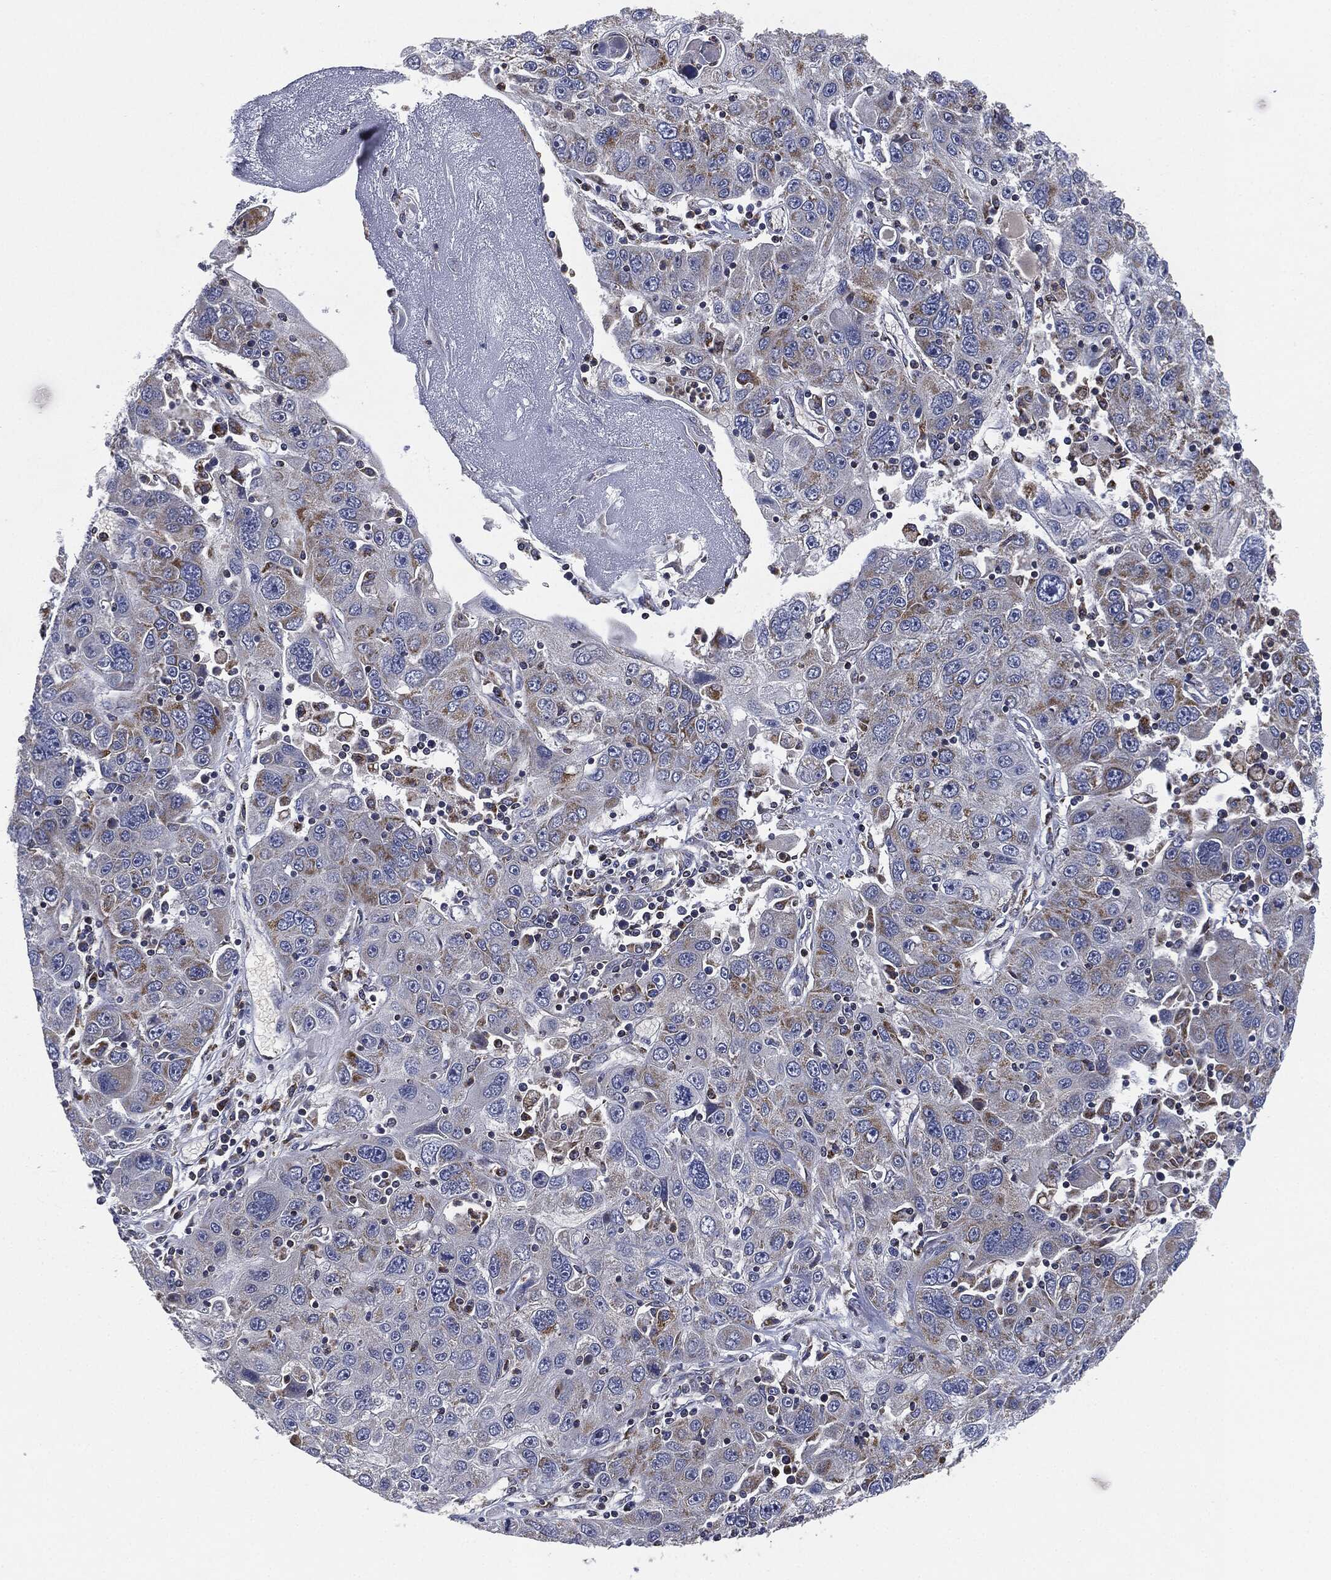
{"staining": {"intensity": "moderate", "quantity": "<25%", "location": "cytoplasmic/membranous"}, "tissue": "stomach cancer", "cell_type": "Tumor cells", "image_type": "cancer", "snomed": [{"axis": "morphology", "description": "Adenocarcinoma, NOS"}, {"axis": "topography", "description": "Stomach"}], "caption": "Adenocarcinoma (stomach) stained for a protein (brown) shows moderate cytoplasmic/membranous positive staining in approximately <25% of tumor cells.", "gene": "NDUFV2", "patient": {"sex": "male", "age": 56}}